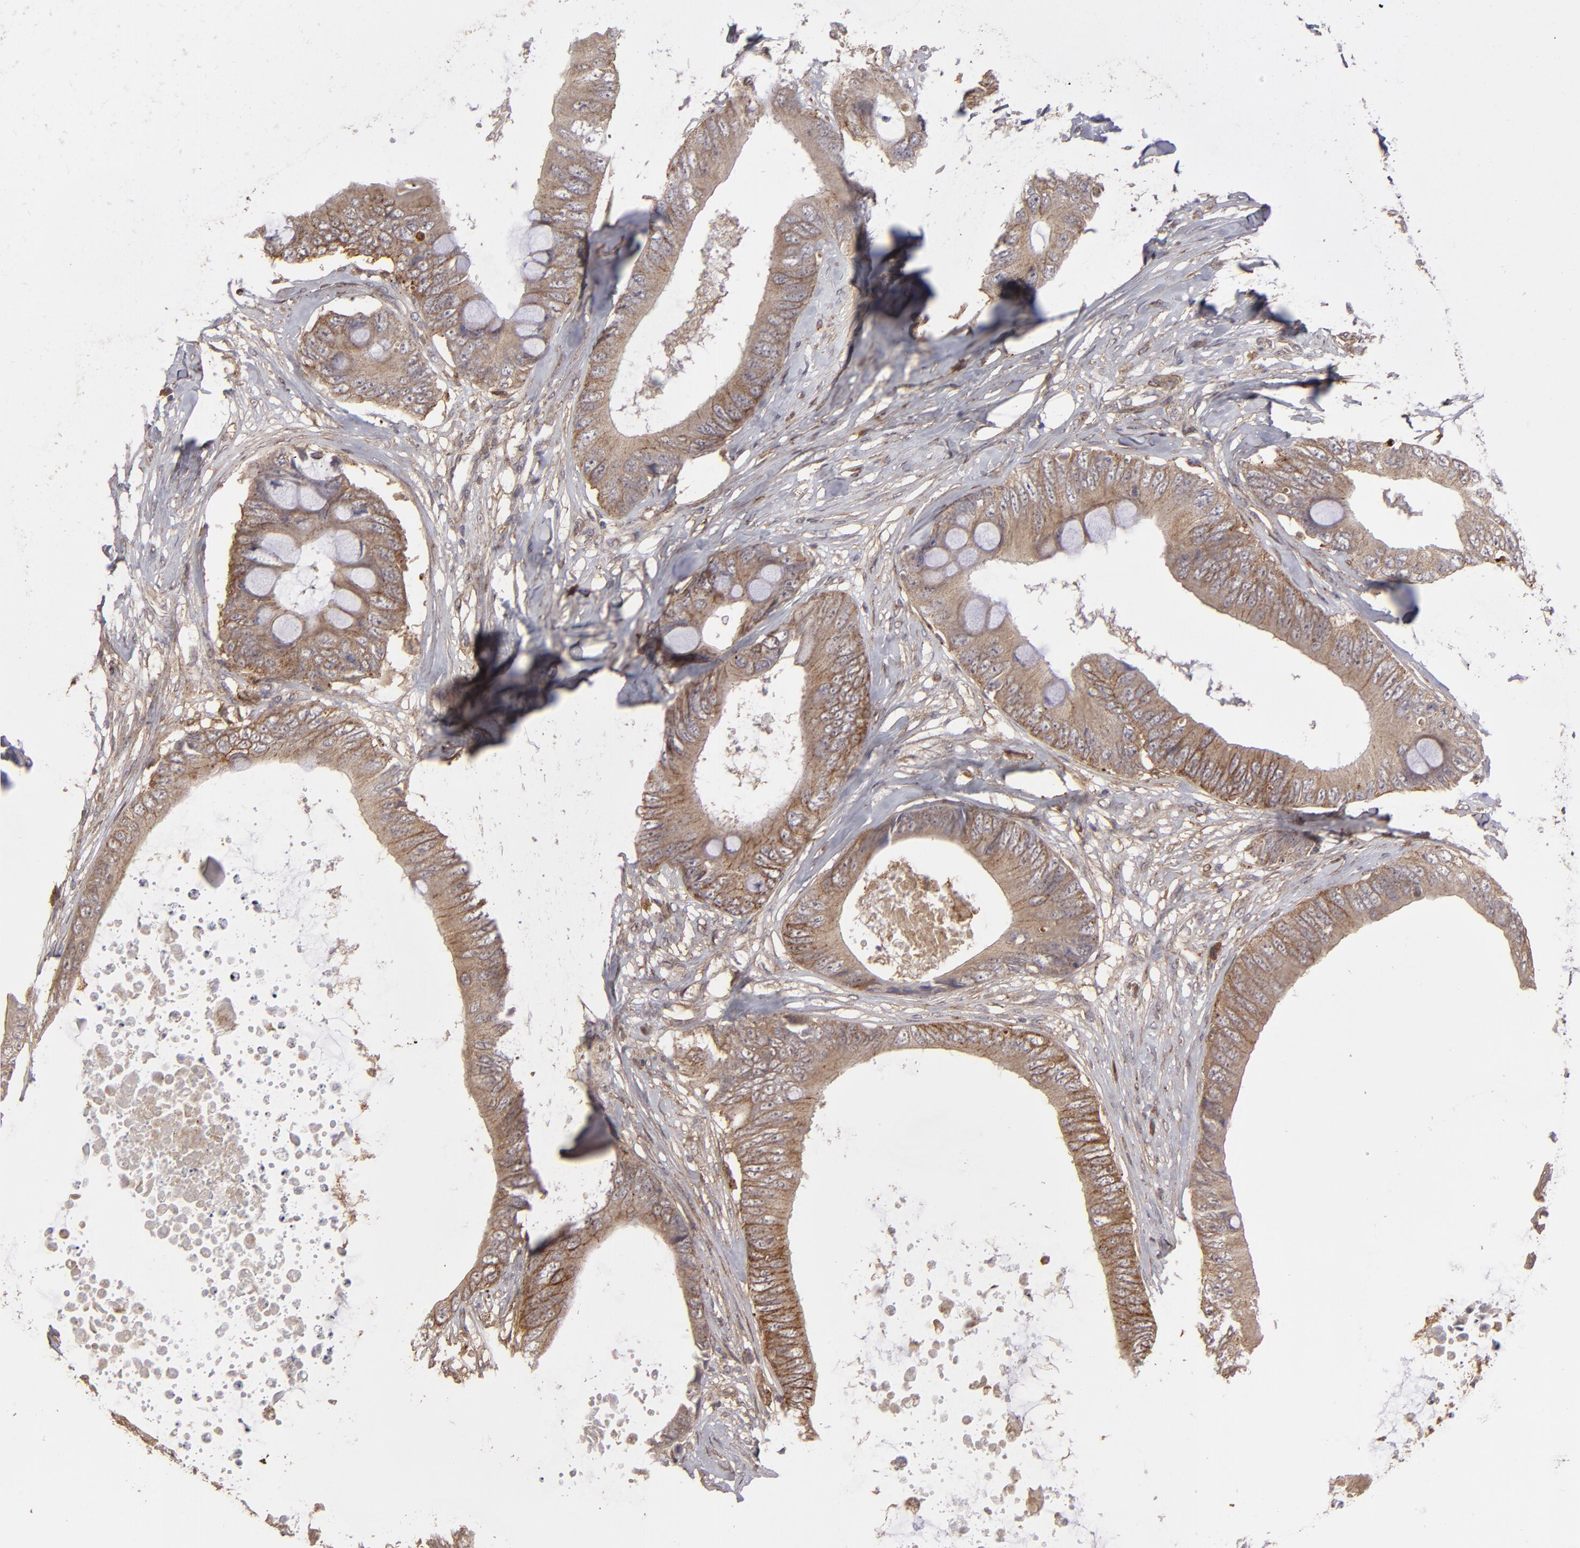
{"staining": {"intensity": "moderate", "quantity": ">75%", "location": "cytoplasmic/membranous"}, "tissue": "colorectal cancer", "cell_type": "Tumor cells", "image_type": "cancer", "snomed": [{"axis": "morphology", "description": "Normal tissue, NOS"}, {"axis": "morphology", "description": "Adenocarcinoma, NOS"}, {"axis": "topography", "description": "Rectum"}, {"axis": "topography", "description": "Peripheral nerve tissue"}], "caption": "Immunohistochemistry (IHC) (DAB (3,3'-diaminobenzidine)) staining of colorectal cancer shows moderate cytoplasmic/membranous protein positivity in approximately >75% of tumor cells.", "gene": "ITGB5", "patient": {"sex": "female", "age": 77}}